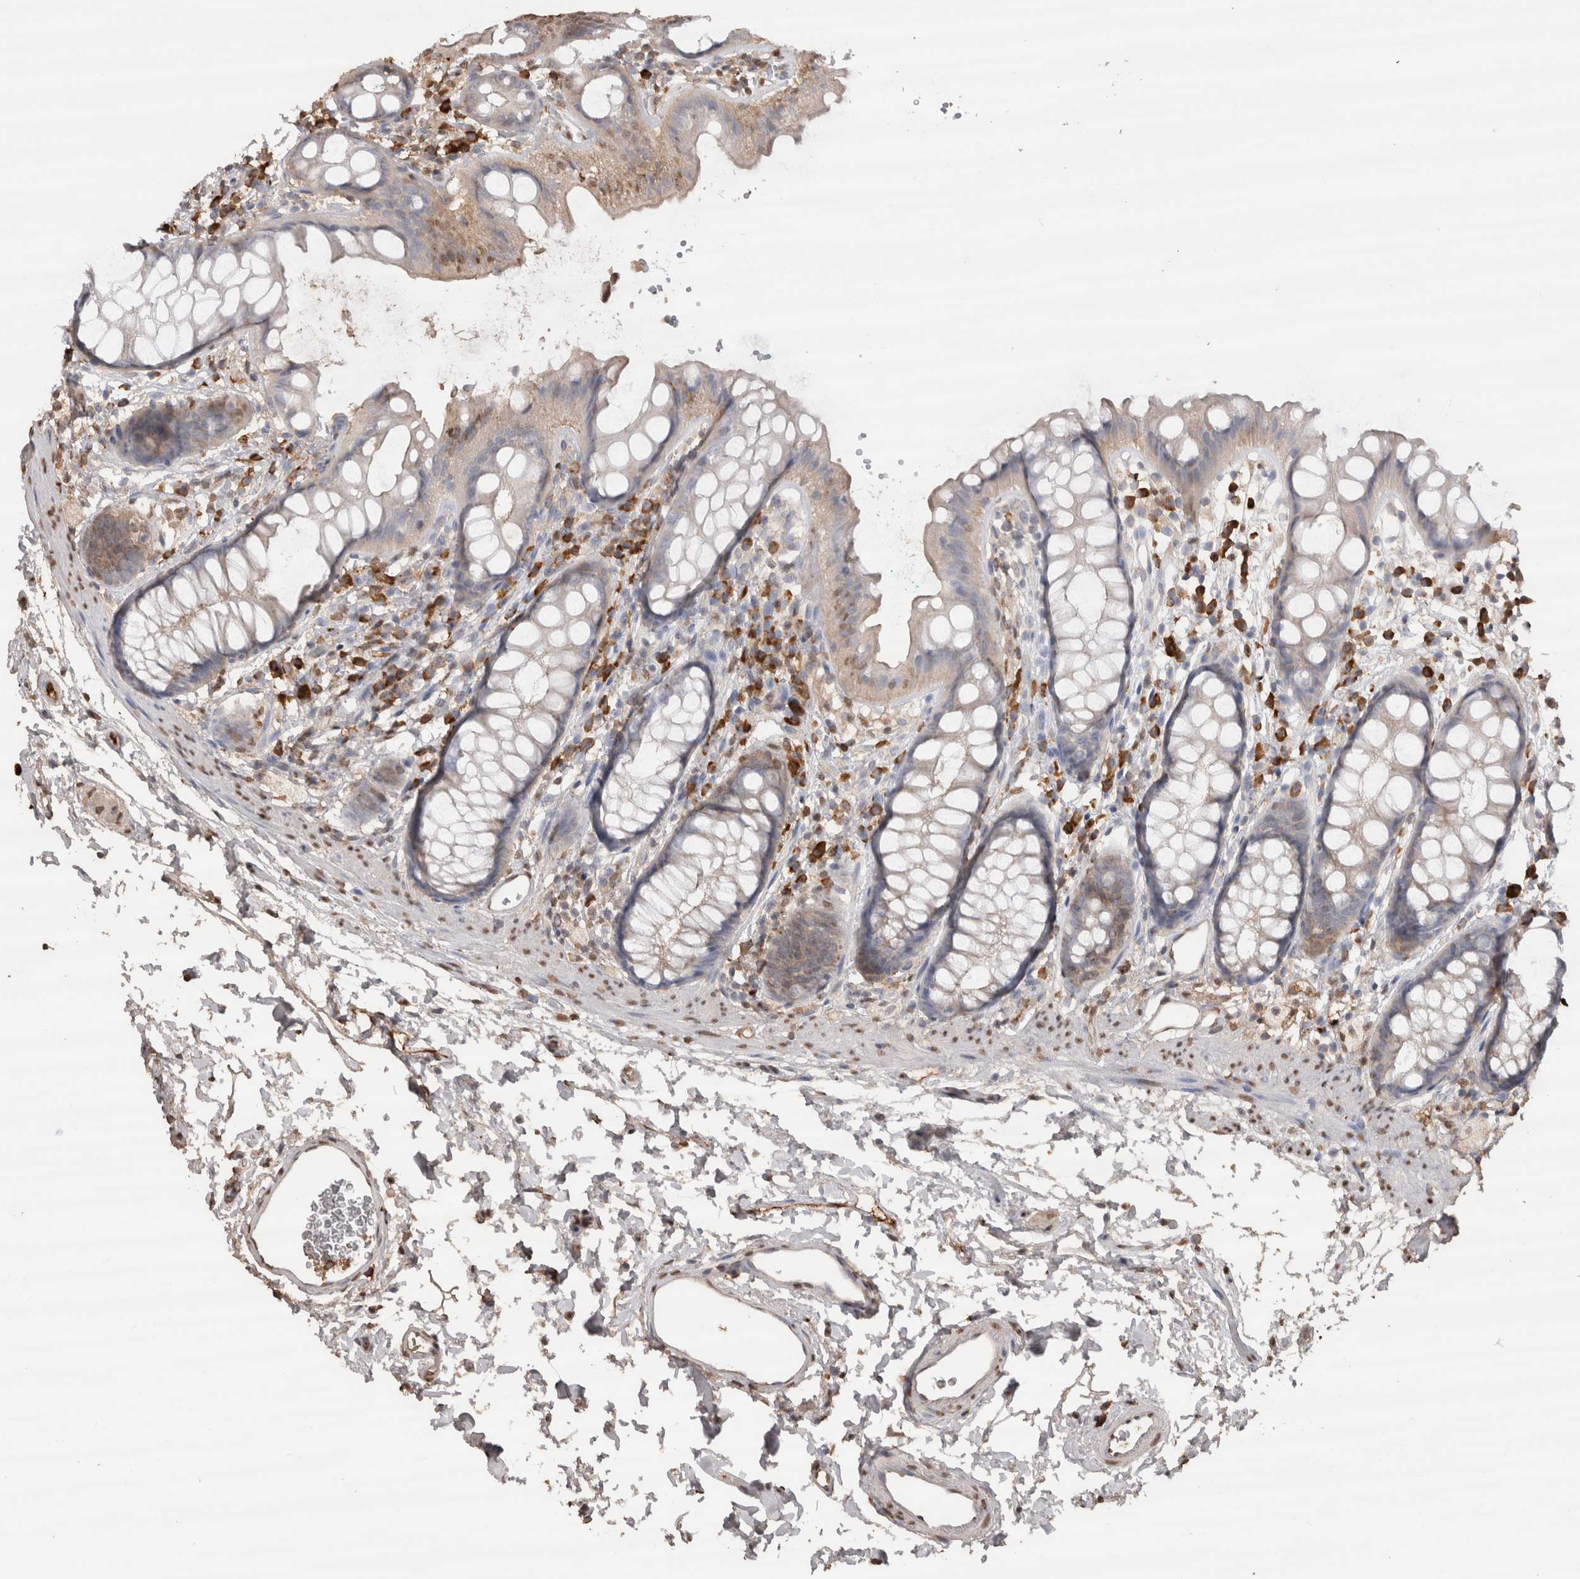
{"staining": {"intensity": "weak", "quantity": "25%-75%", "location": "cytoplasmic/membranous"}, "tissue": "rectum", "cell_type": "Glandular cells", "image_type": "normal", "snomed": [{"axis": "morphology", "description": "Normal tissue, NOS"}, {"axis": "topography", "description": "Rectum"}], "caption": "IHC of unremarkable human rectum displays low levels of weak cytoplasmic/membranous staining in approximately 25%-75% of glandular cells. The protein of interest is stained brown, and the nuclei are stained in blue (DAB (3,3'-diaminobenzidine) IHC with brightfield microscopy, high magnification).", "gene": "CRELD2", "patient": {"sex": "female", "age": 65}}